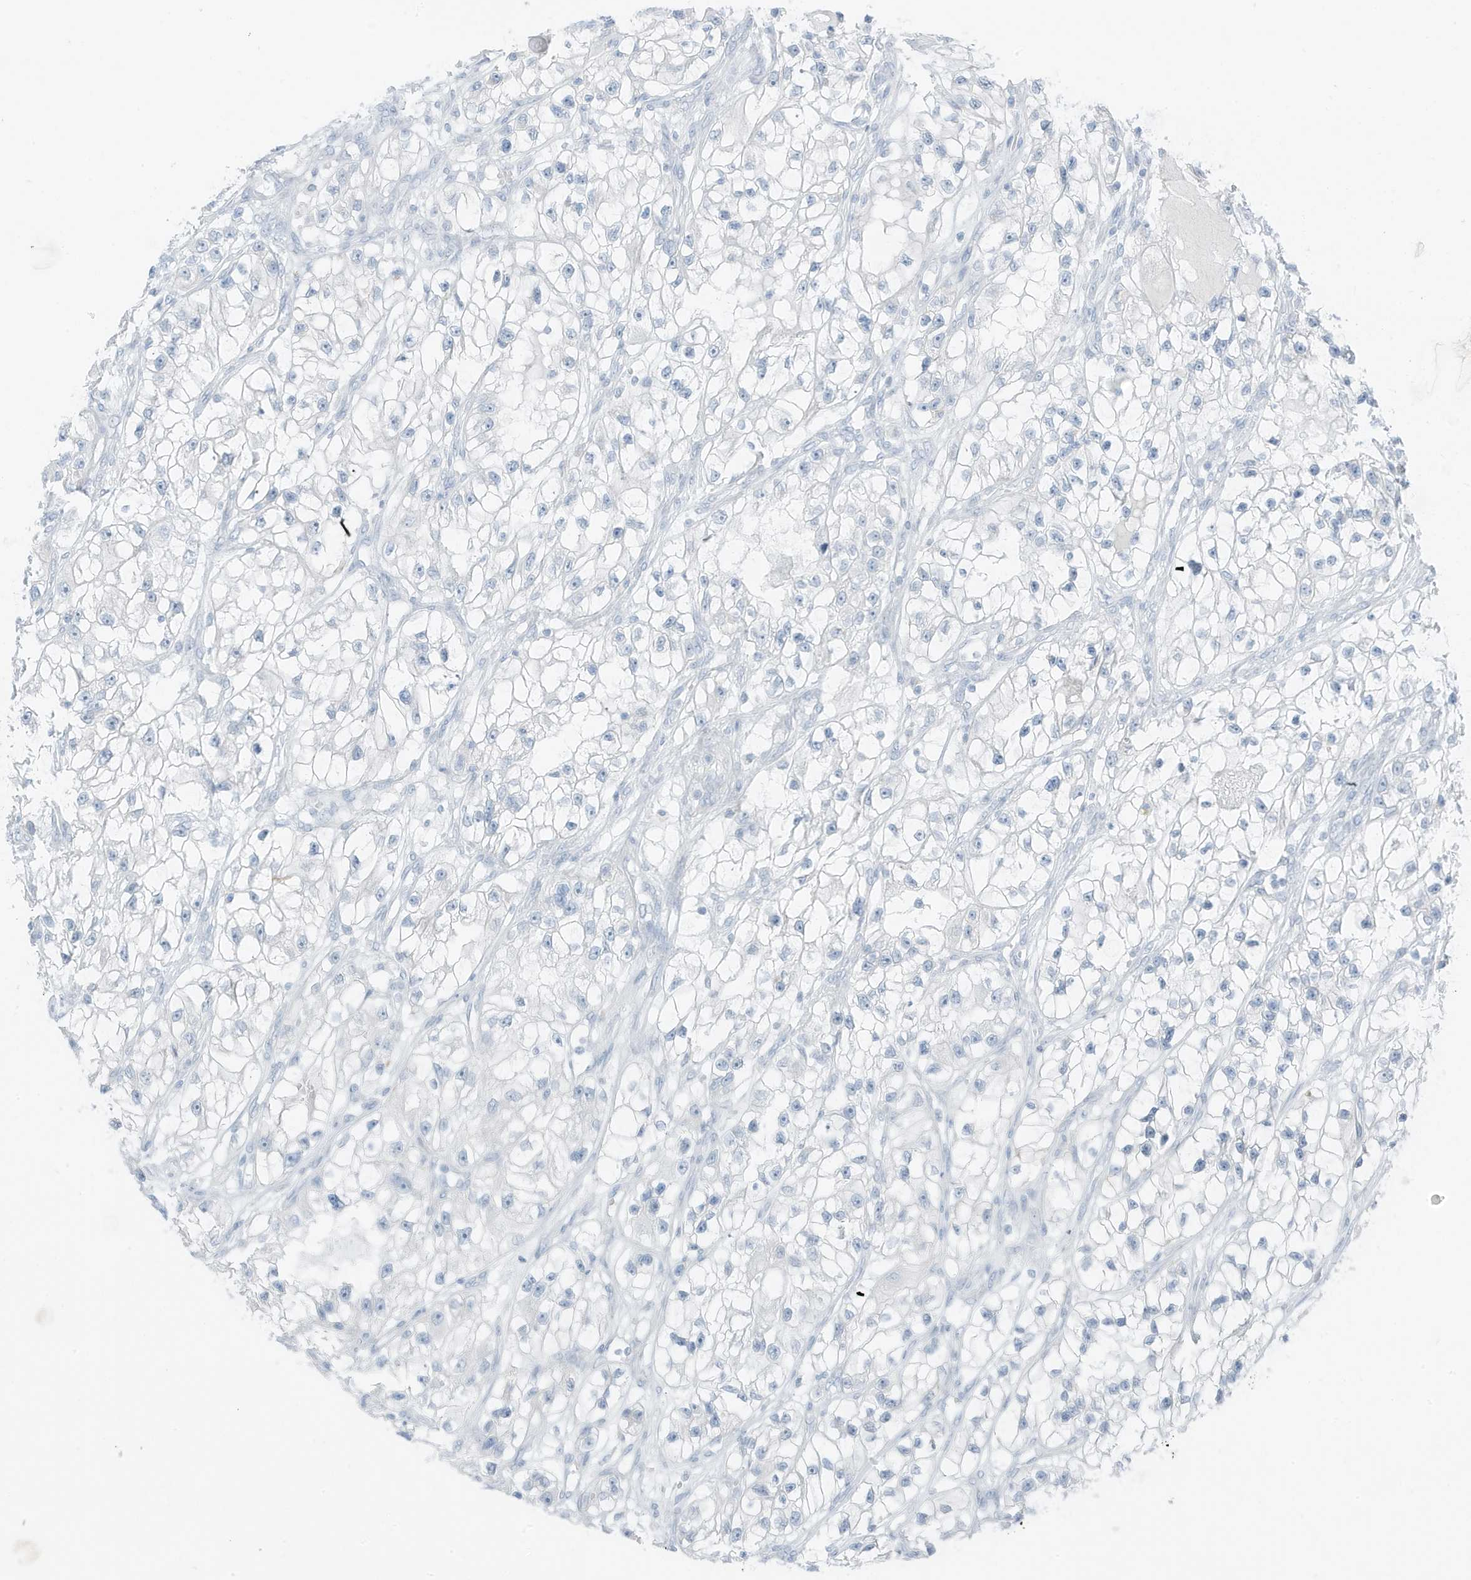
{"staining": {"intensity": "negative", "quantity": "none", "location": "none"}, "tissue": "renal cancer", "cell_type": "Tumor cells", "image_type": "cancer", "snomed": [{"axis": "morphology", "description": "Adenocarcinoma, NOS"}, {"axis": "topography", "description": "Kidney"}], "caption": "Tumor cells are negative for brown protein staining in renal cancer (adenocarcinoma). The staining was performed using DAB to visualize the protein expression in brown, while the nuclei were stained in blue with hematoxylin (Magnification: 20x).", "gene": "ZFP64", "patient": {"sex": "female", "age": 57}}